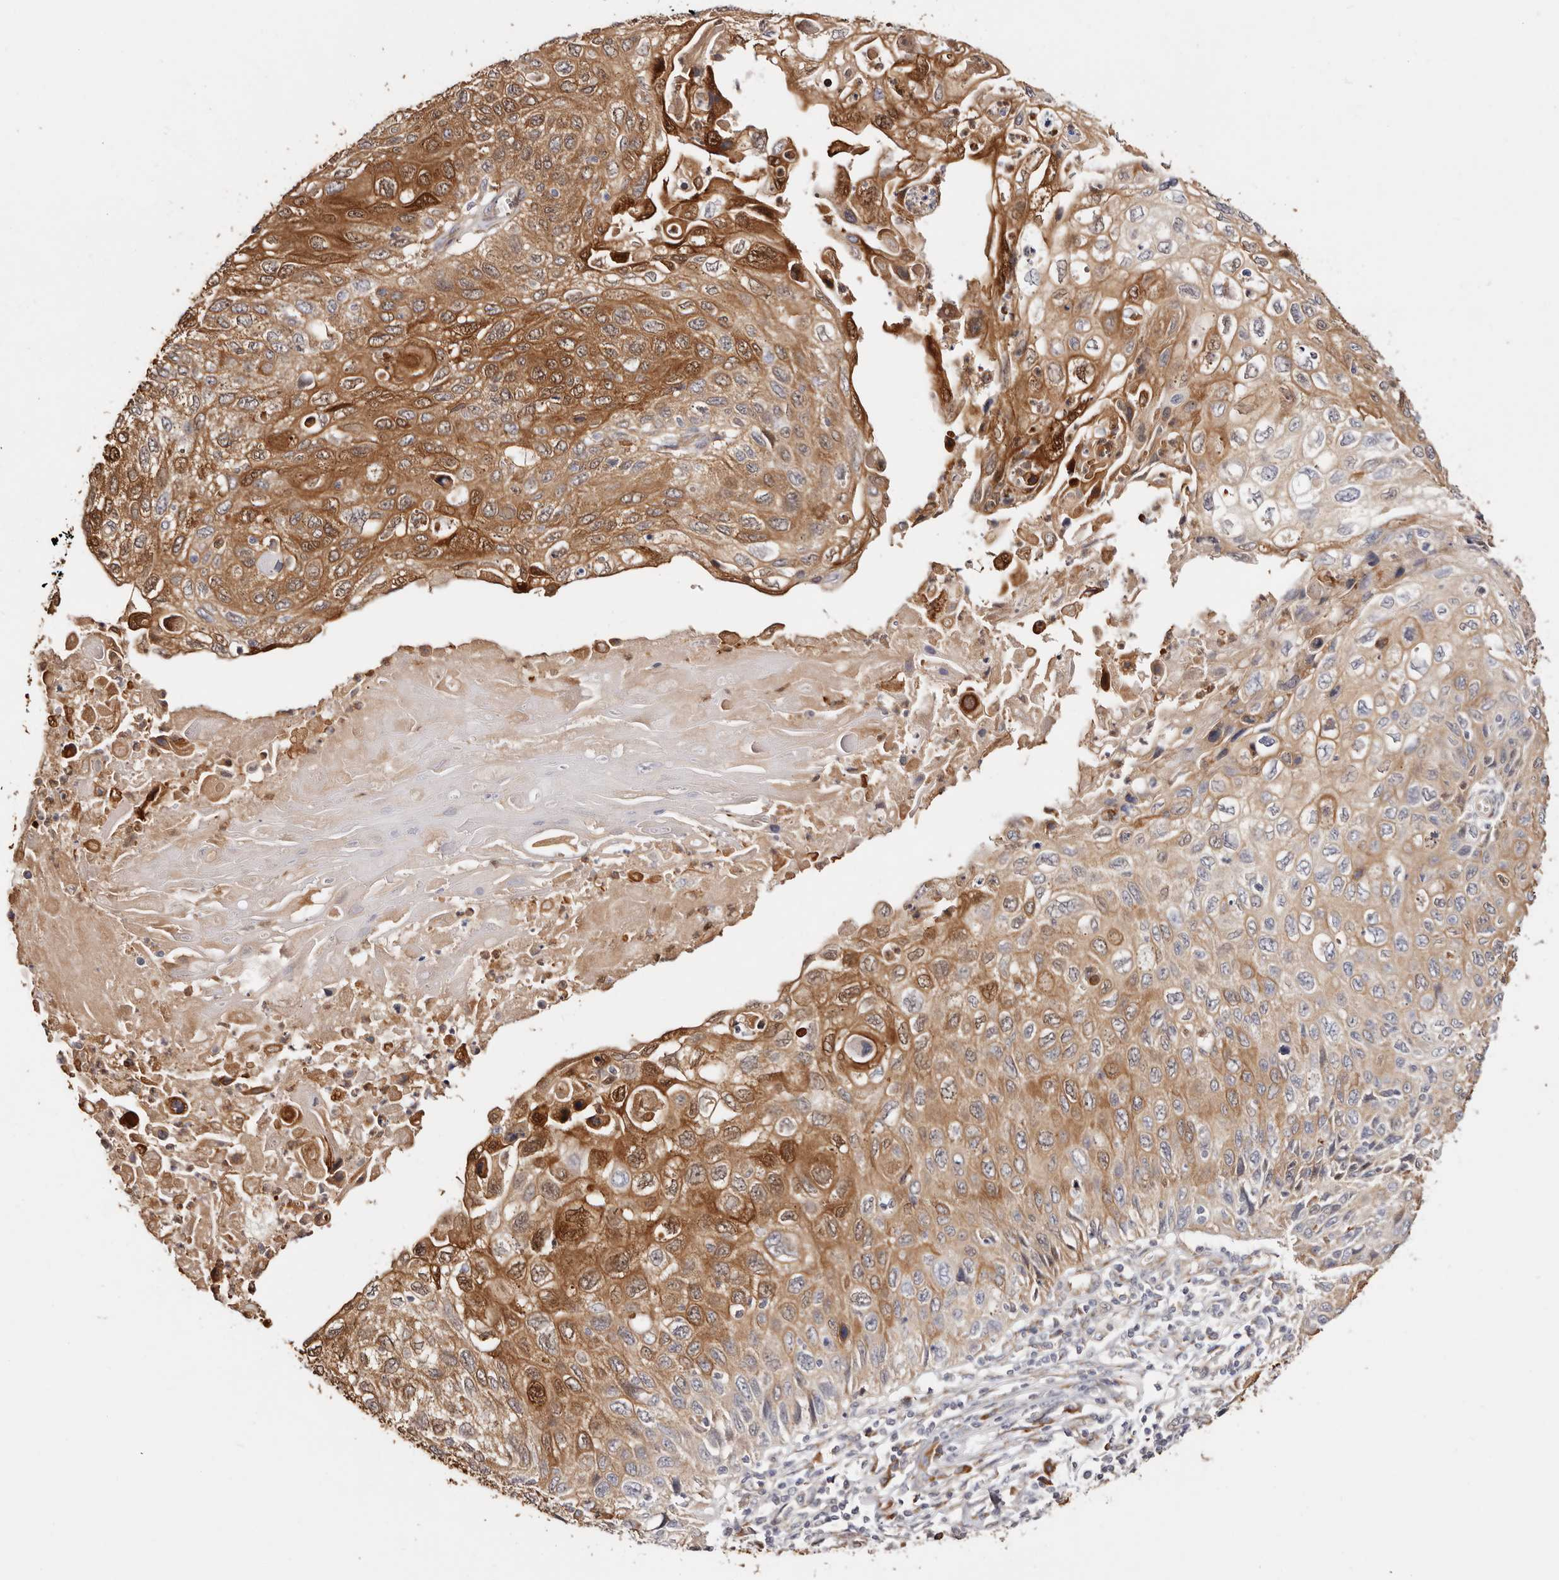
{"staining": {"intensity": "strong", "quantity": "25%-75%", "location": "cytoplasmic/membranous,nuclear"}, "tissue": "cervical cancer", "cell_type": "Tumor cells", "image_type": "cancer", "snomed": [{"axis": "morphology", "description": "Squamous cell carcinoma, NOS"}, {"axis": "topography", "description": "Cervix"}], "caption": "IHC (DAB) staining of cervical cancer shows strong cytoplasmic/membranous and nuclear protein staining in about 25%-75% of tumor cells.", "gene": "BCL2L15", "patient": {"sex": "female", "age": 70}}